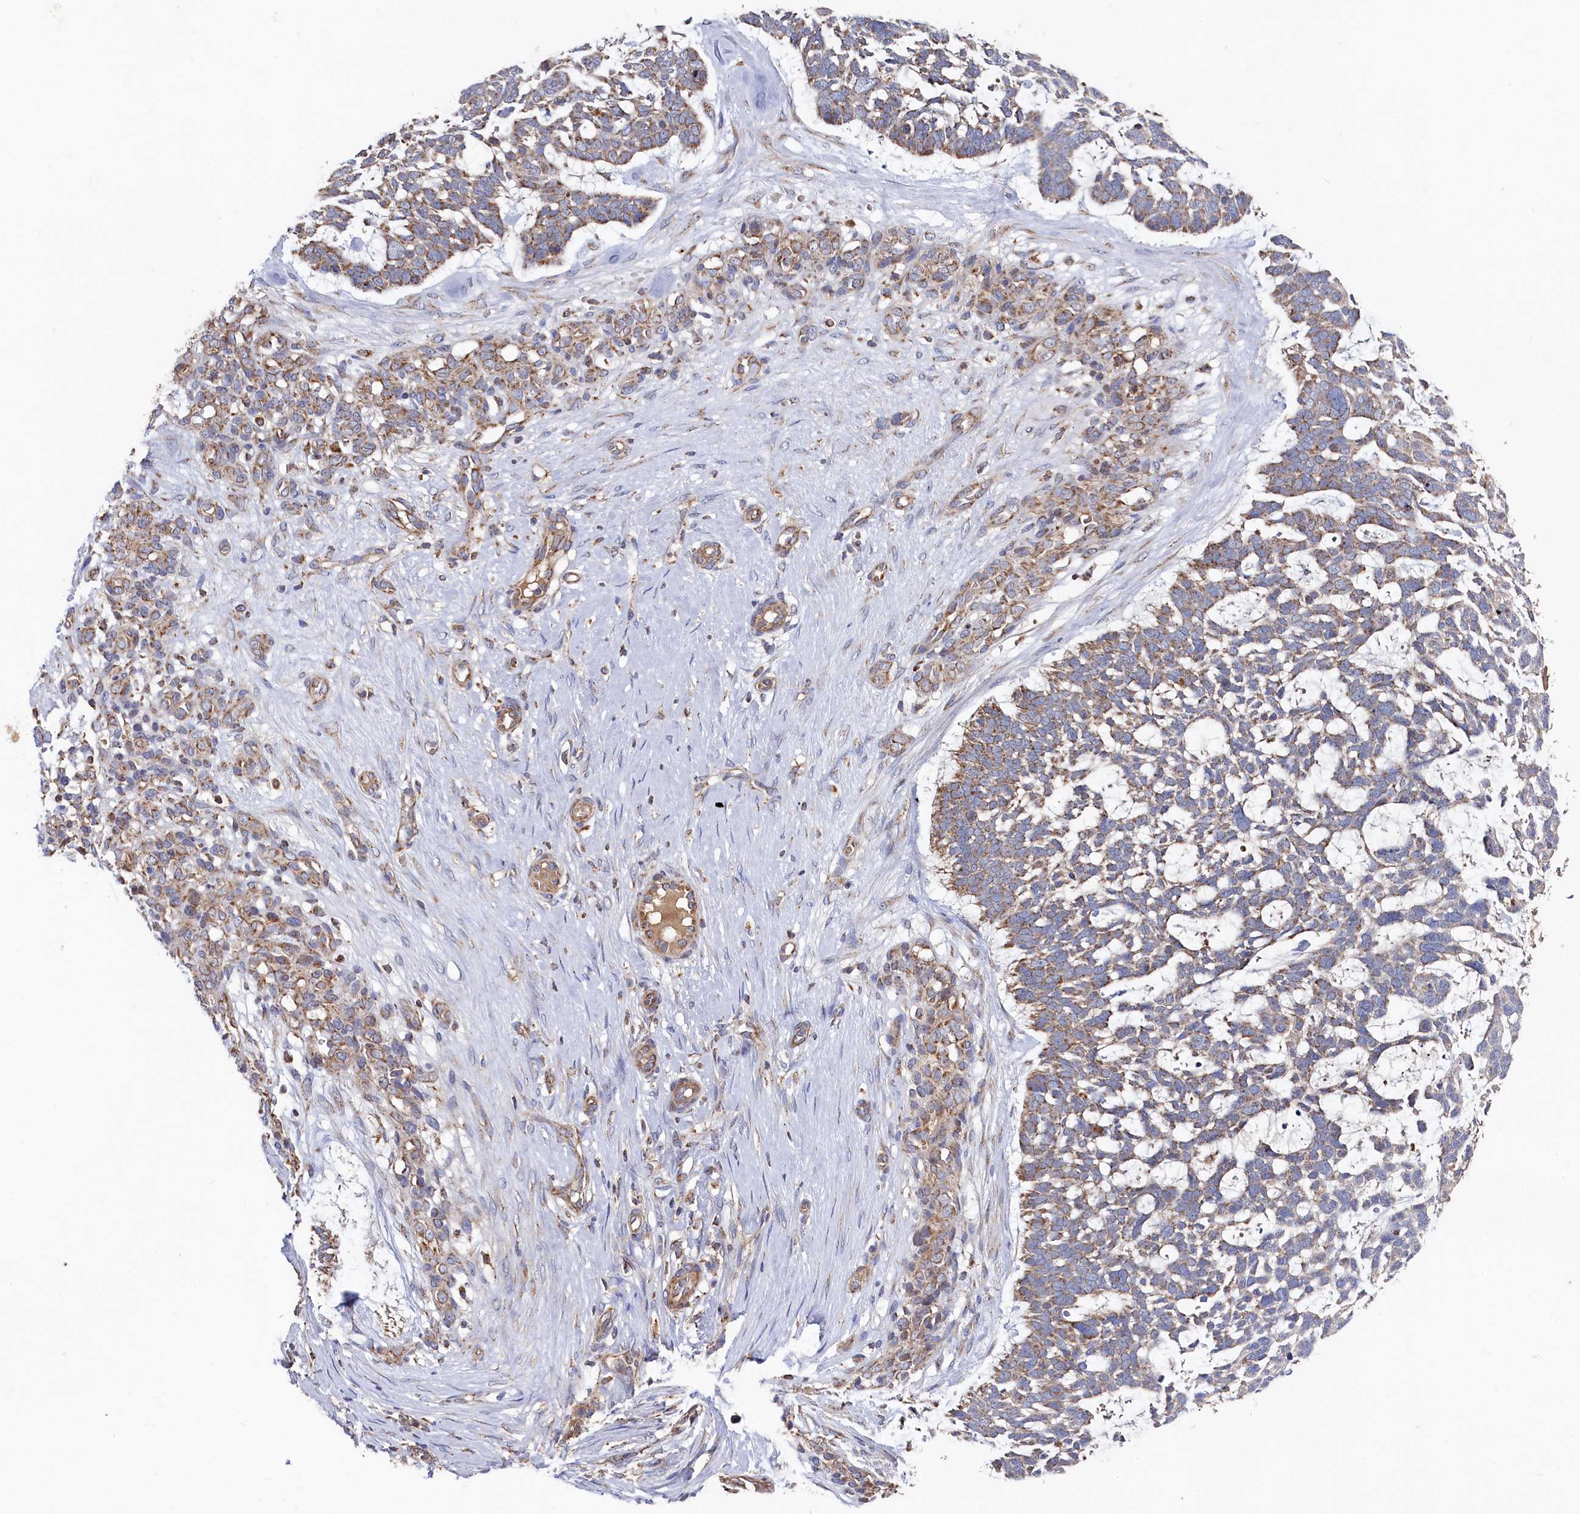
{"staining": {"intensity": "moderate", "quantity": ">75%", "location": "cytoplasmic/membranous"}, "tissue": "skin cancer", "cell_type": "Tumor cells", "image_type": "cancer", "snomed": [{"axis": "morphology", "description": "Basal cell carcinoma"}, {"axis": "topography", "description": "Skin"}], "caption": "Immunohistochemical staining of basal cell carcinoma (skin) displays moderate cytoplasmic/membranous protein staining in approximately >75% of tumor cells. (DAB (3,3'-diaminobenzidine) IHC with brightfield microscopy, high magnification).", "gene": "HAUS2", "patient": {"sex": "male", "age": 88}}